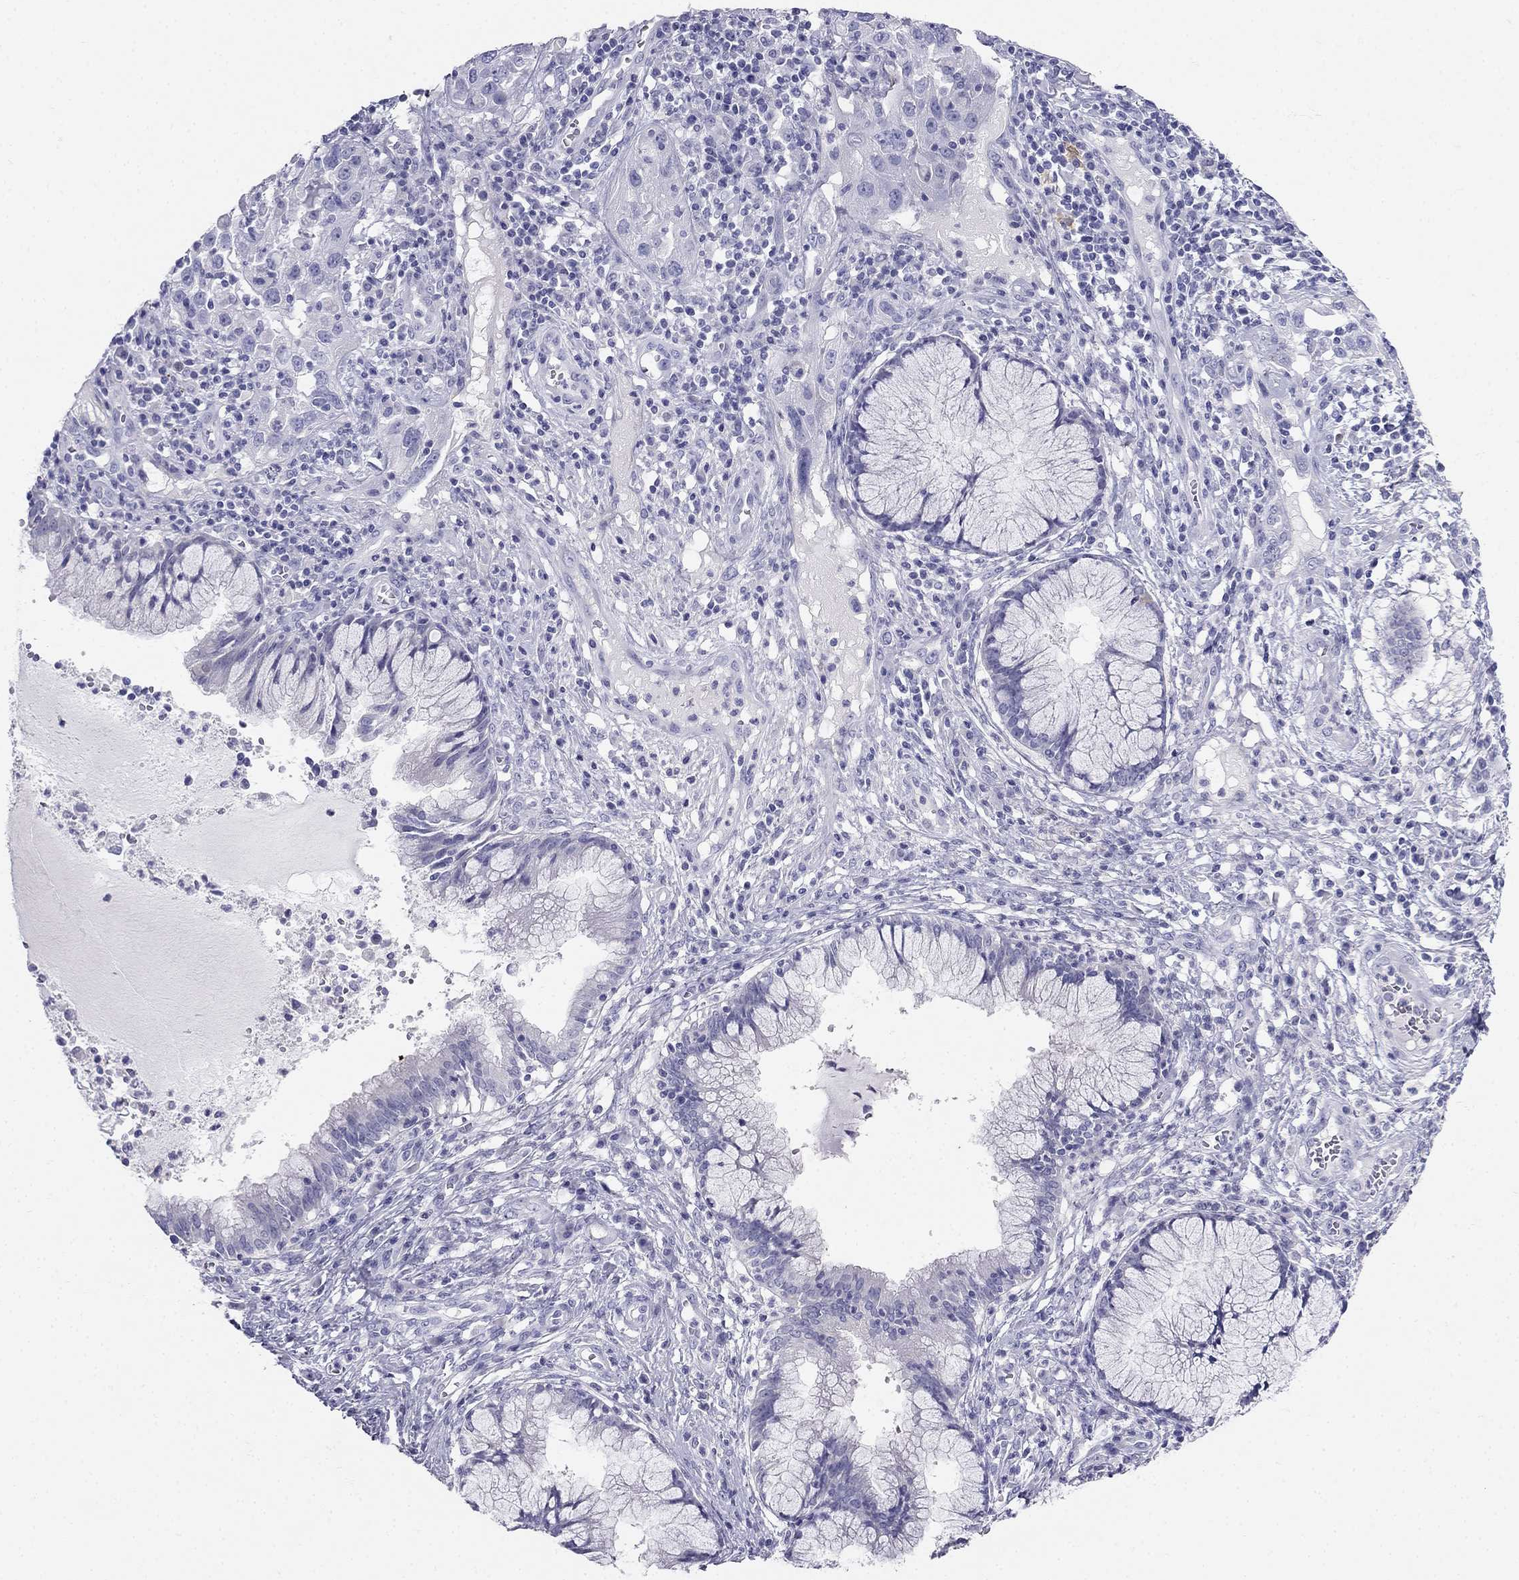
{"staining": {"intensity": "negative", "quantity": "none", "location": "none"}, "tissue": "cervical cancer", "cell_type": "Tumor cells", "image_type": "cancer", "snomed": [{"axis": "morphology", "description": "Squamous cell carcinoma, NOS"}, {"axis": "topography", "description": "Cervix"}], "caption": "This image is of cervical cancer (squamous cell carcinoma) stained with immunohistochemistry to label a protein in brown with the nuclei are counter-stained blue. There is no expression in tumor cells. (IHC, brightfield microscopy, high magnification).", "gene": "RFLNA", "patient": {"sex": "female", "age": 32}}